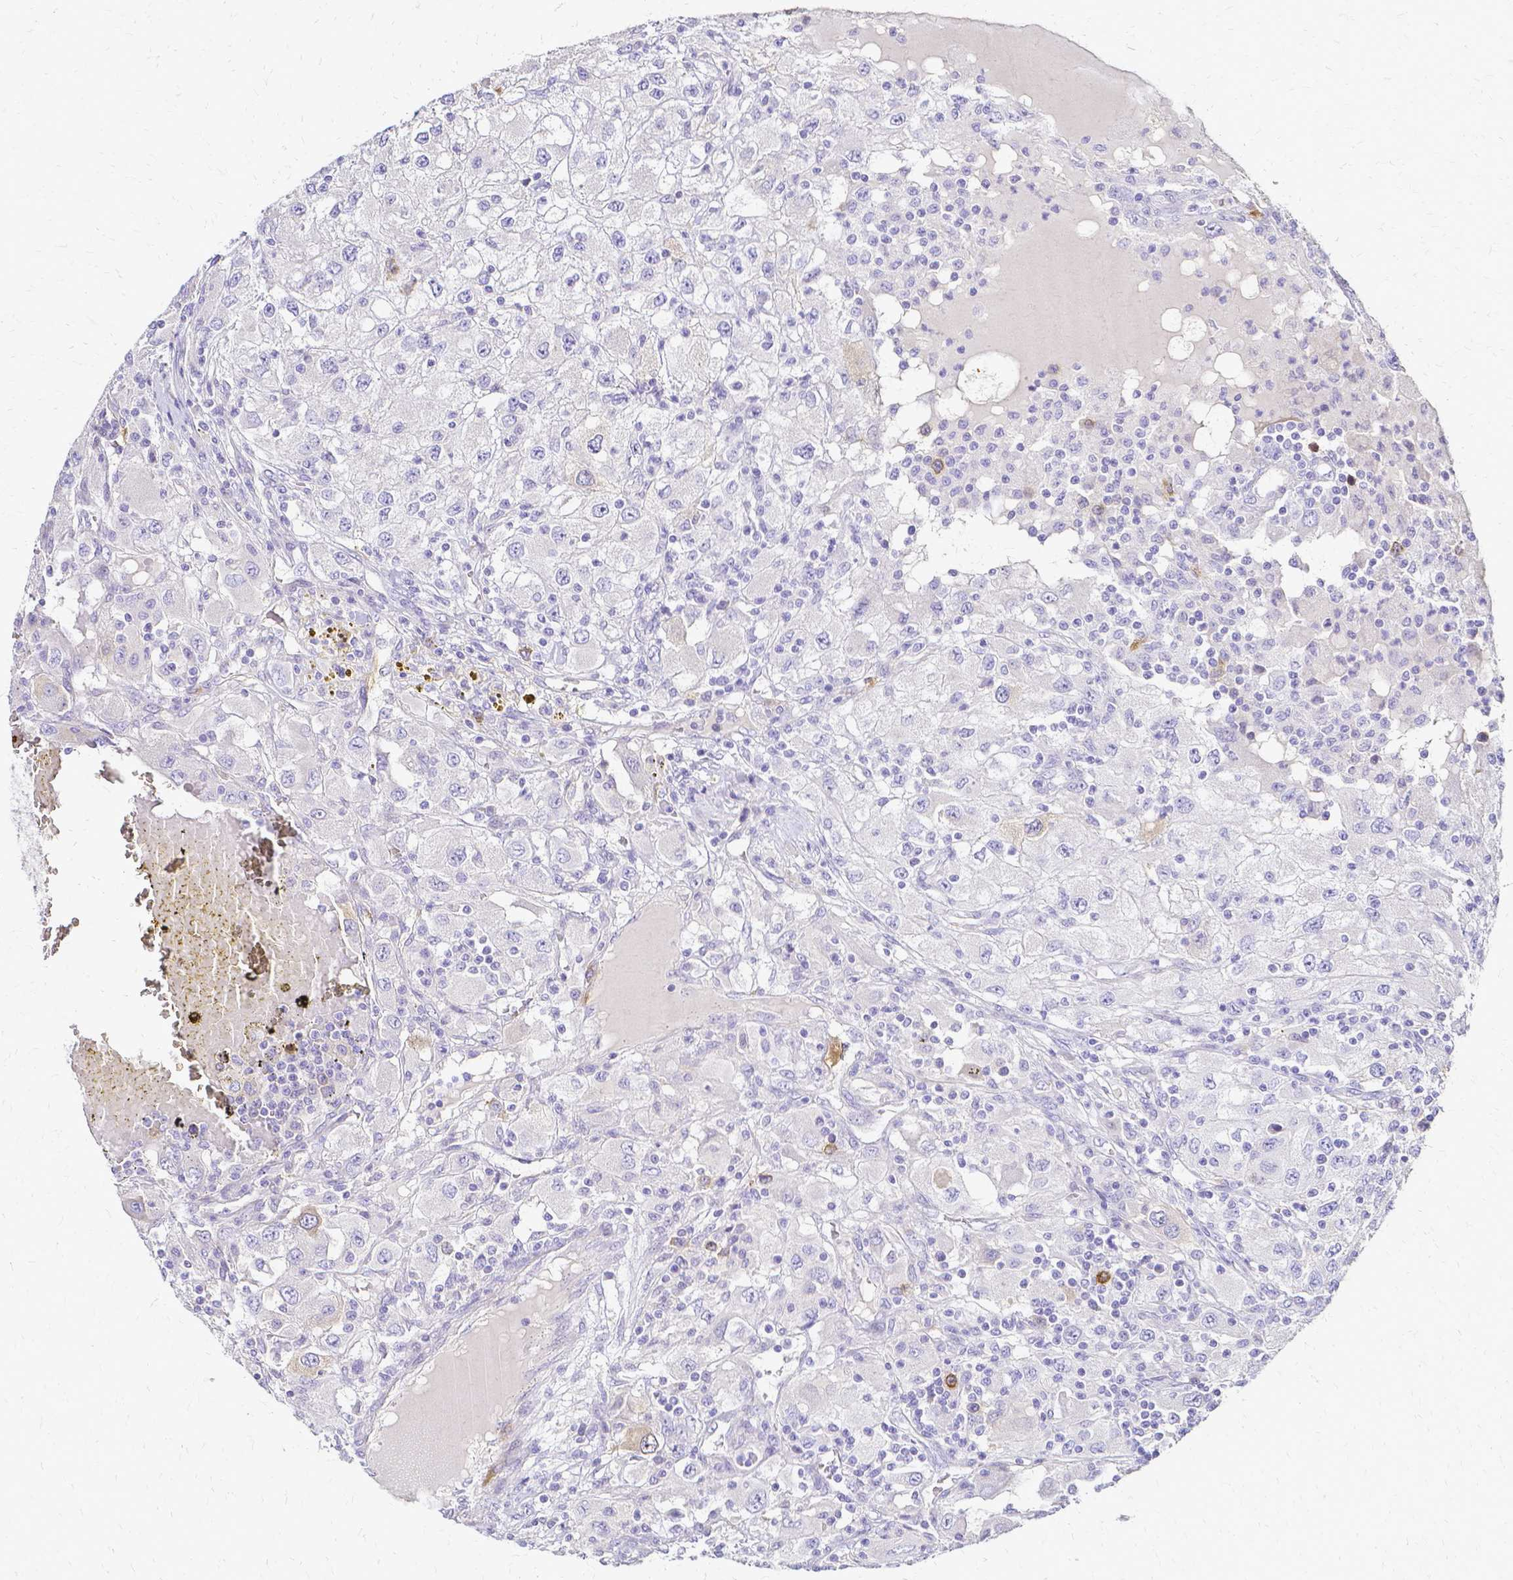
{"staining": {"intensity": "negative", "quantity": "none", "location": "none"}, "tissue": "renal cancer", "cell_type": "Tumor cells", "image_type": "cancer", "snomed": [{"axis": "morphology", "description": "Adenocarcinoma, NOS"}, {"axis": "topography", "description": "Kidney"}], "caption": "A photomicrograph of adenocarcinoma (renal) stained for a protein reveals no brown staining in tumor cells. (Stains: DAB (3,3'-diaminobenzidine) IHC with hematoxylin counter stain, Microscopy: brightfield microscopy at high magnification).", "gene": "CCNB1", "patient": {"sex": "female", "age": 67}}